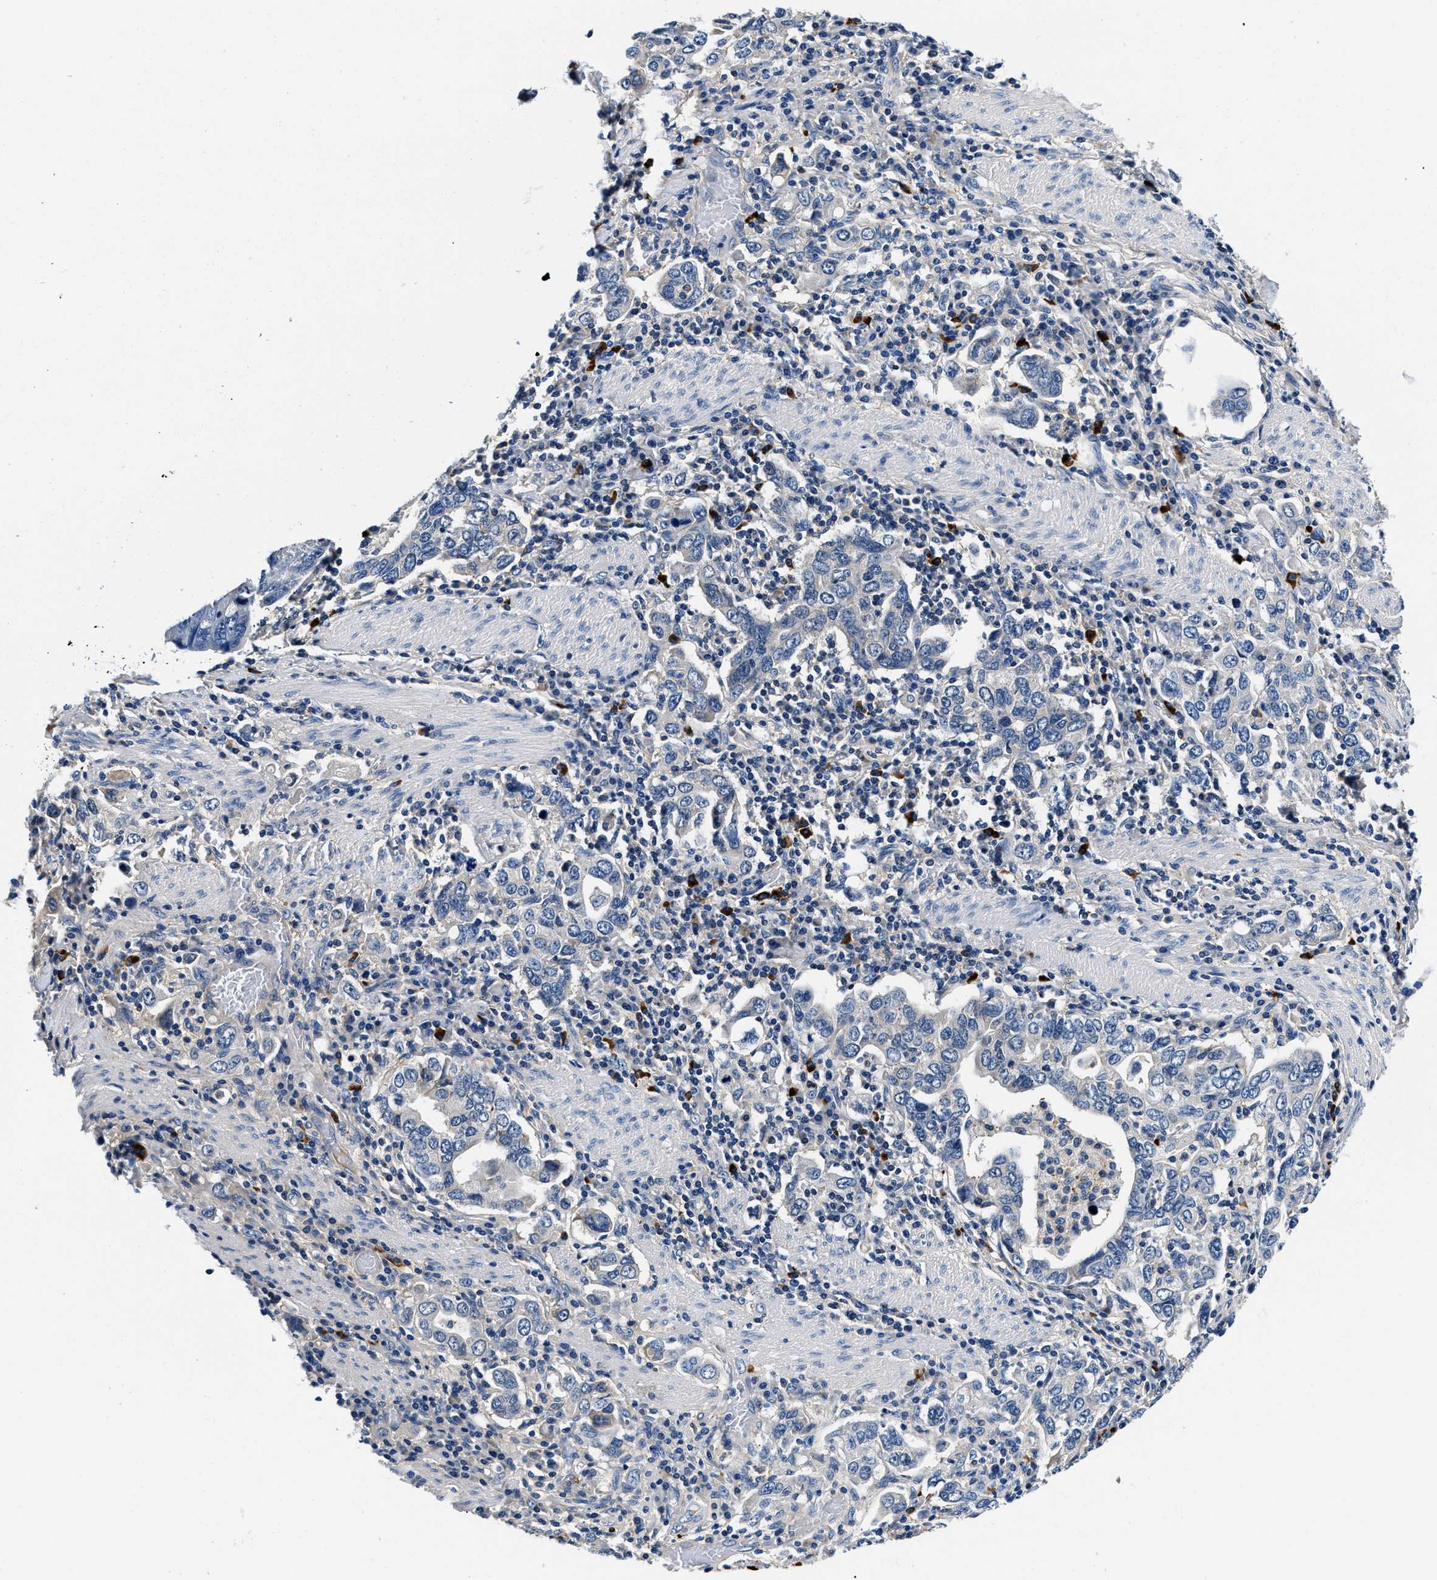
{"staining": {"intensity": "negative", "quantity": "none", "location": "none"}, "tissue": "stomach cancer", "cell_type": "Tumor cells", "image_type": "cancer", "snomed": [{"axis": "morphology", "description": "Adenocarcinoma, NOS"}, {"axis": "topography", "description": "Stomach, upper"}], "caption": "Adenocarcinoma (stomach) was stained to show a protein in brown. There is no significant positivity in tumor cells. (DAB (3,3'-diaminobenzidine) immunohistochemistry (IHC) visualized using brightfield microscopy, high magnification).", "gene": "ZFAND3", "patient": {"sex": "male", "age": 62}}